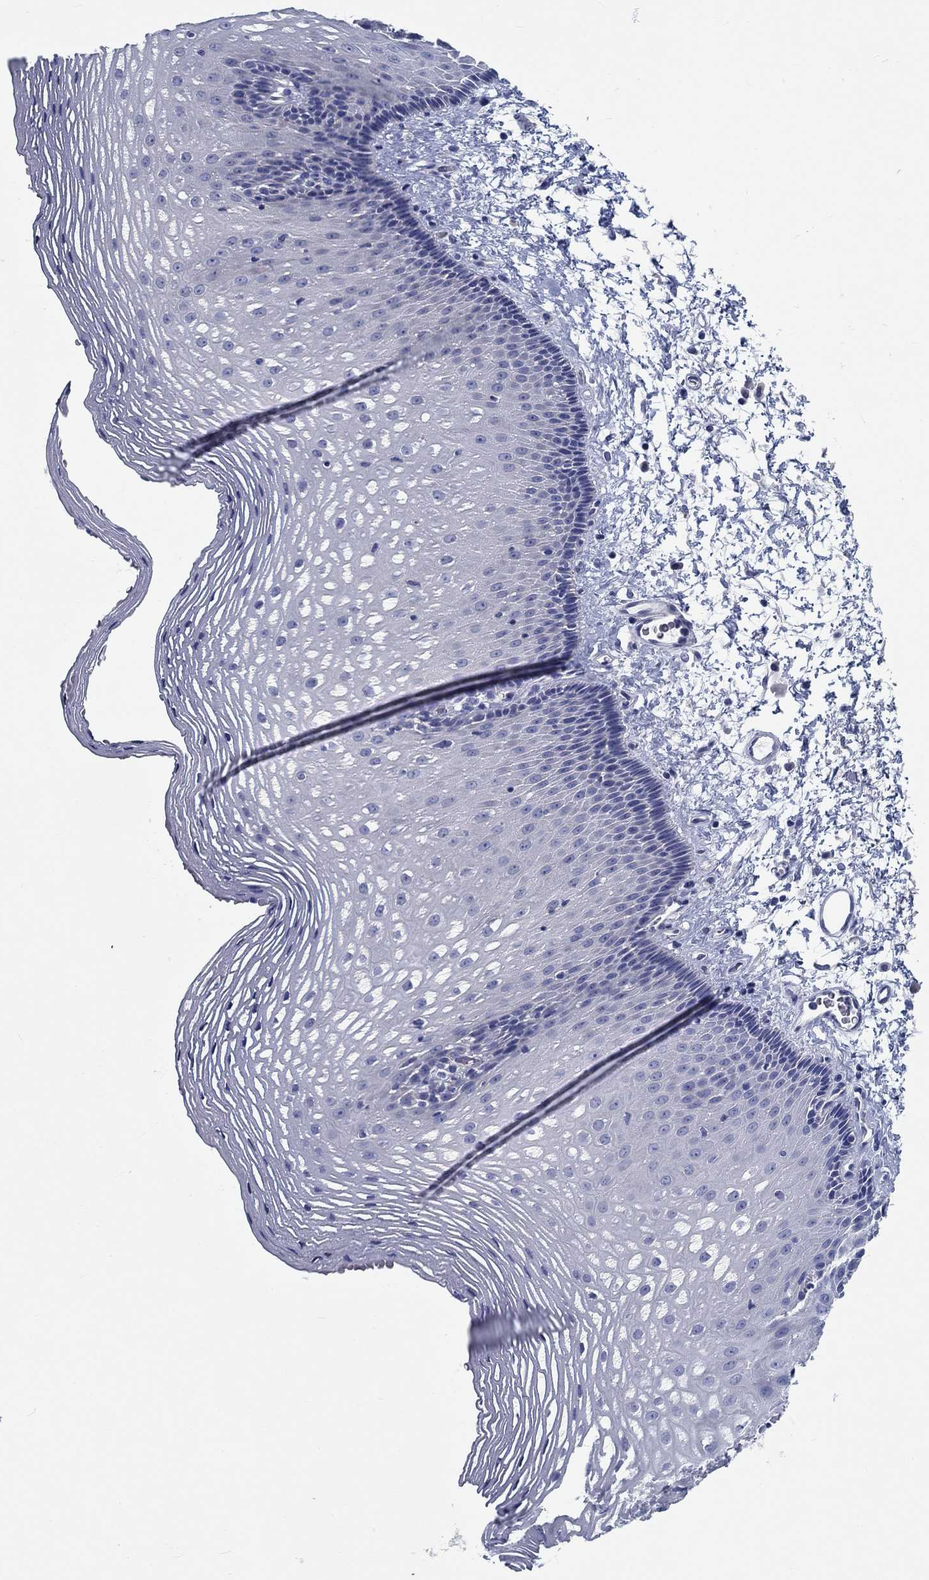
{"staining": {"intensity": "negative", "quantity": "none", "location": "none"}, "tissue": "esophagus", "cell_type": "Squamous epithelial cells", "image_type": "normal", "snomed": [{"axis": "morphology", "description": "Normal tissue, NOS"}, {"axis": "topography", "description": "Esophagus"}], "caption": "Squamous epithelial cells are negative for protein expression in benign human esophagus. (Brightfield microscopy of DAB (3,3'-diaminobenzidine) immunohistochemistry (IHC) at high magnification).", "gene": "MYBPC1", "patient": {"sex": "male", "age": 76}}